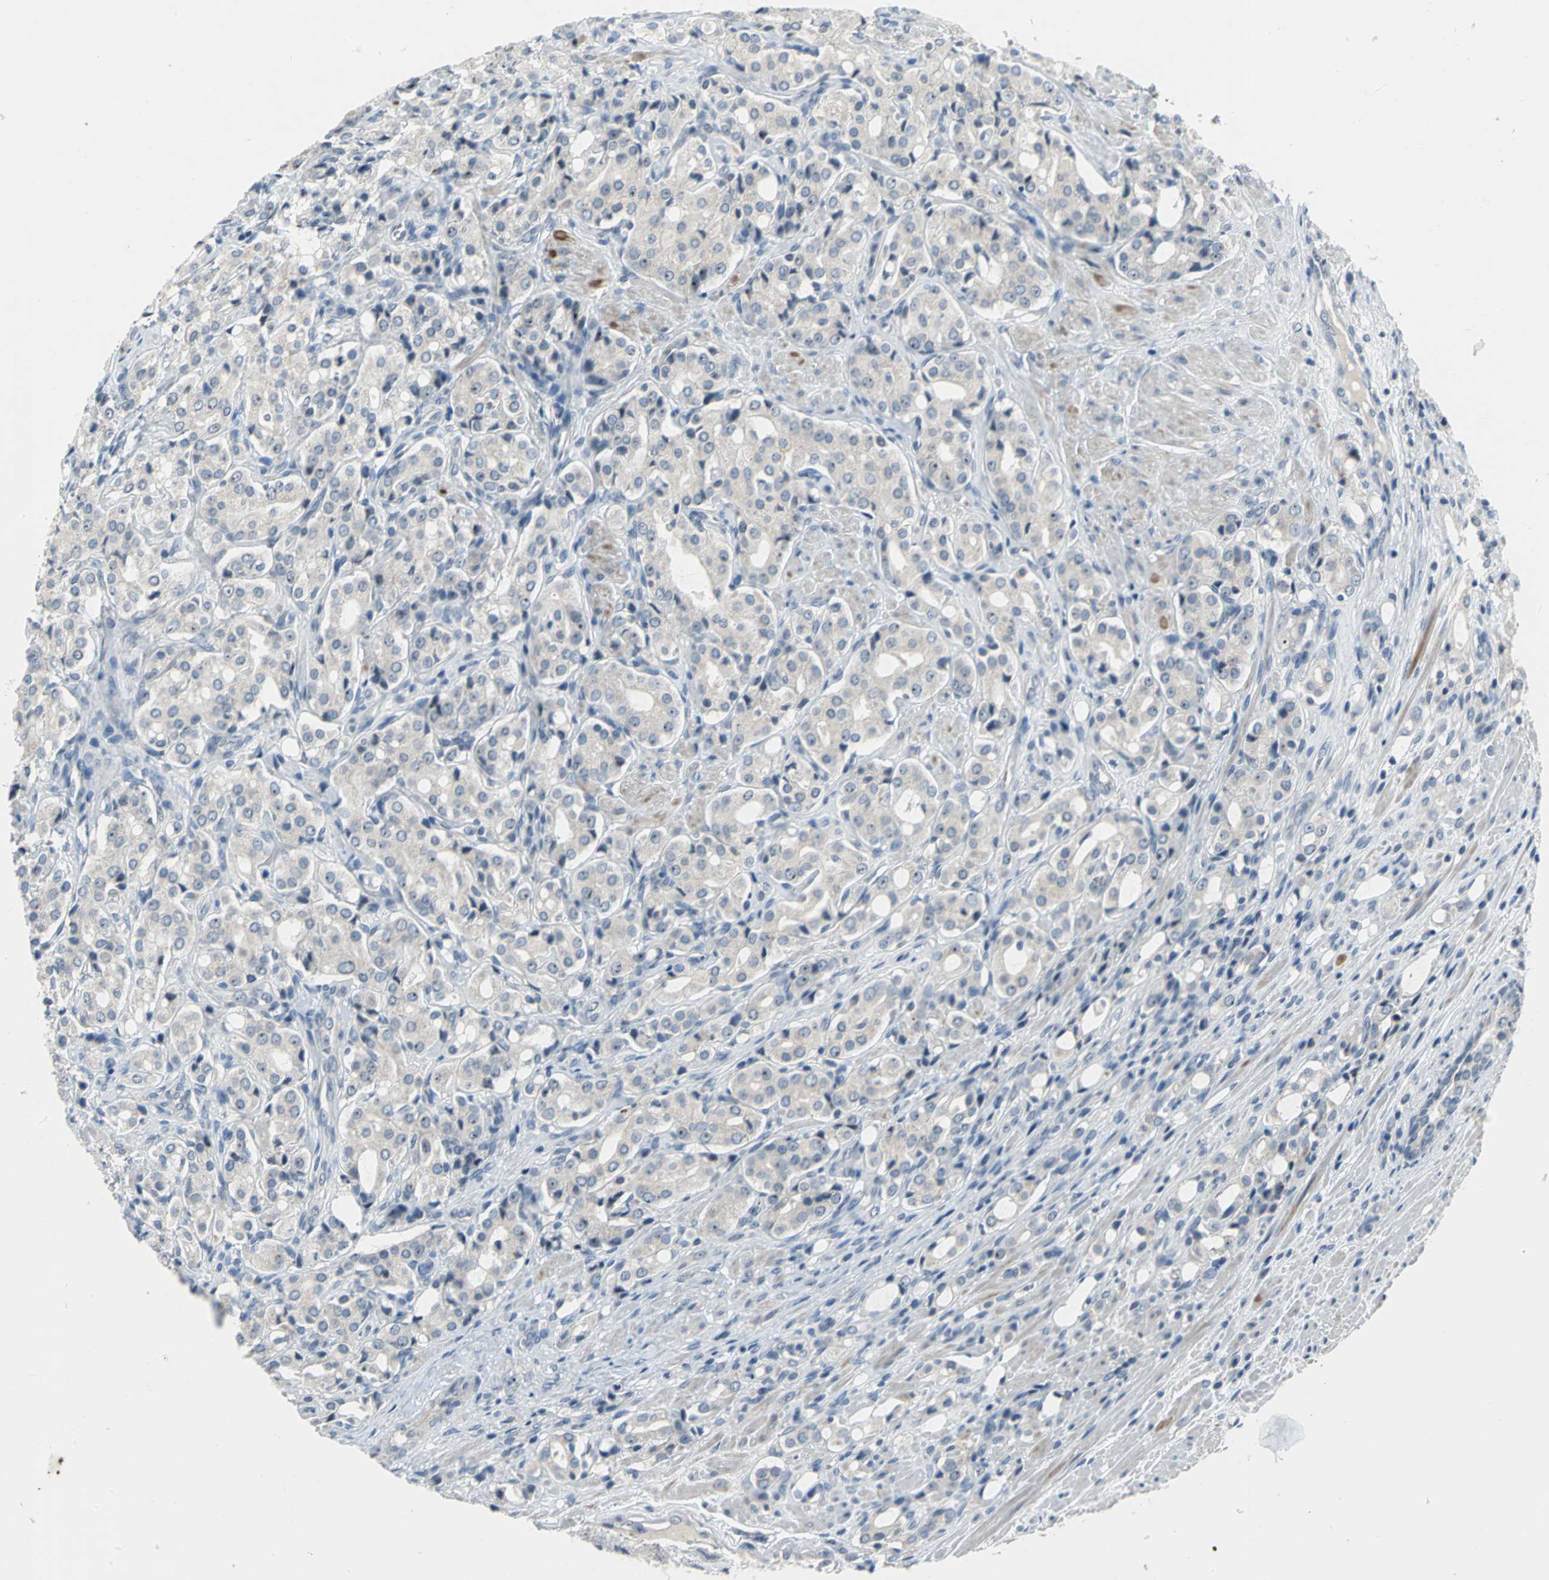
{"staining": {"intensity": "moderate", "quantity": "<25%", "location": "nuclear"}, "tissue": "prostate cancer", "cell_type": "Tumor cells", "image_type": "cancer", "snomed": [{"axis": "morphology", "description": "Adenocarcinoma, High grade"}, {"axis": "topography", "description": "Prostate"}], "caption": "Immunohistochemical staining of human prostate cancer exhibits low levels of moderate nuclear protein expression in approximately <25% of tumor cells.", "gene": "MYBBP1A", "patient": {"sex": "male", "age": 72}}